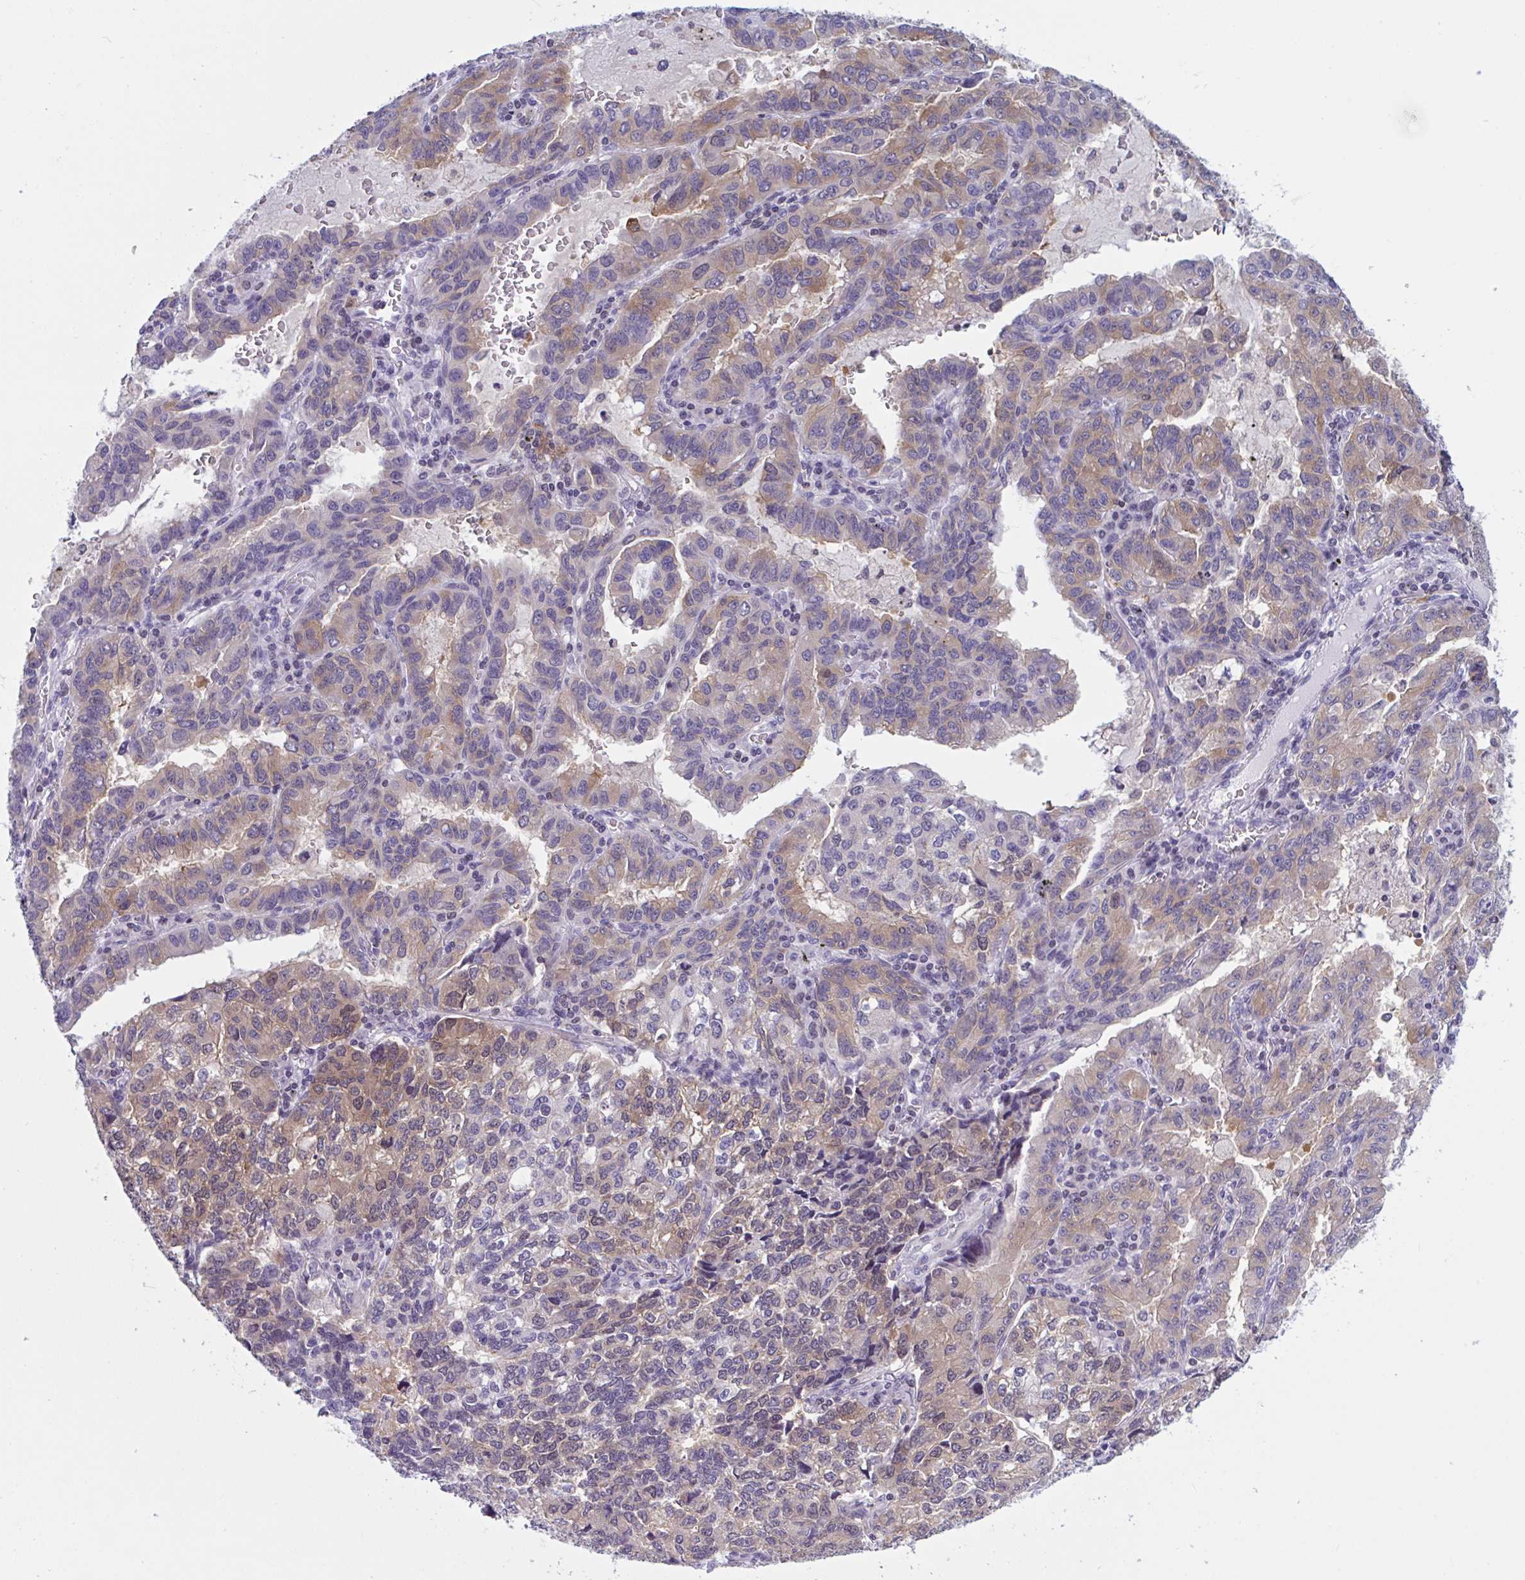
{"staining": {"intensity": "weak", "quantity": "25%-75%", "location": "cytoplasmic/membranous"}, "tissue": "lung cancer", "cell_type": "Tumor cells", "image_type": "cancer", "snomed": [{"axis": "morphology", "description": "Adenocarcinoma, NOS"}, {"axis": "topography", "description": "Lymph node"}, {"axis": "topography", "description": "Lung"}], "caption": "Immunohistochemistry of human adenocarcinoma (lung) reveals low levels of weak cytoplasmic/membranous expression in about 25%-75% of tumor cells.", "gene": "SNX11", "patient": {"sex": "male", "age": 66}}